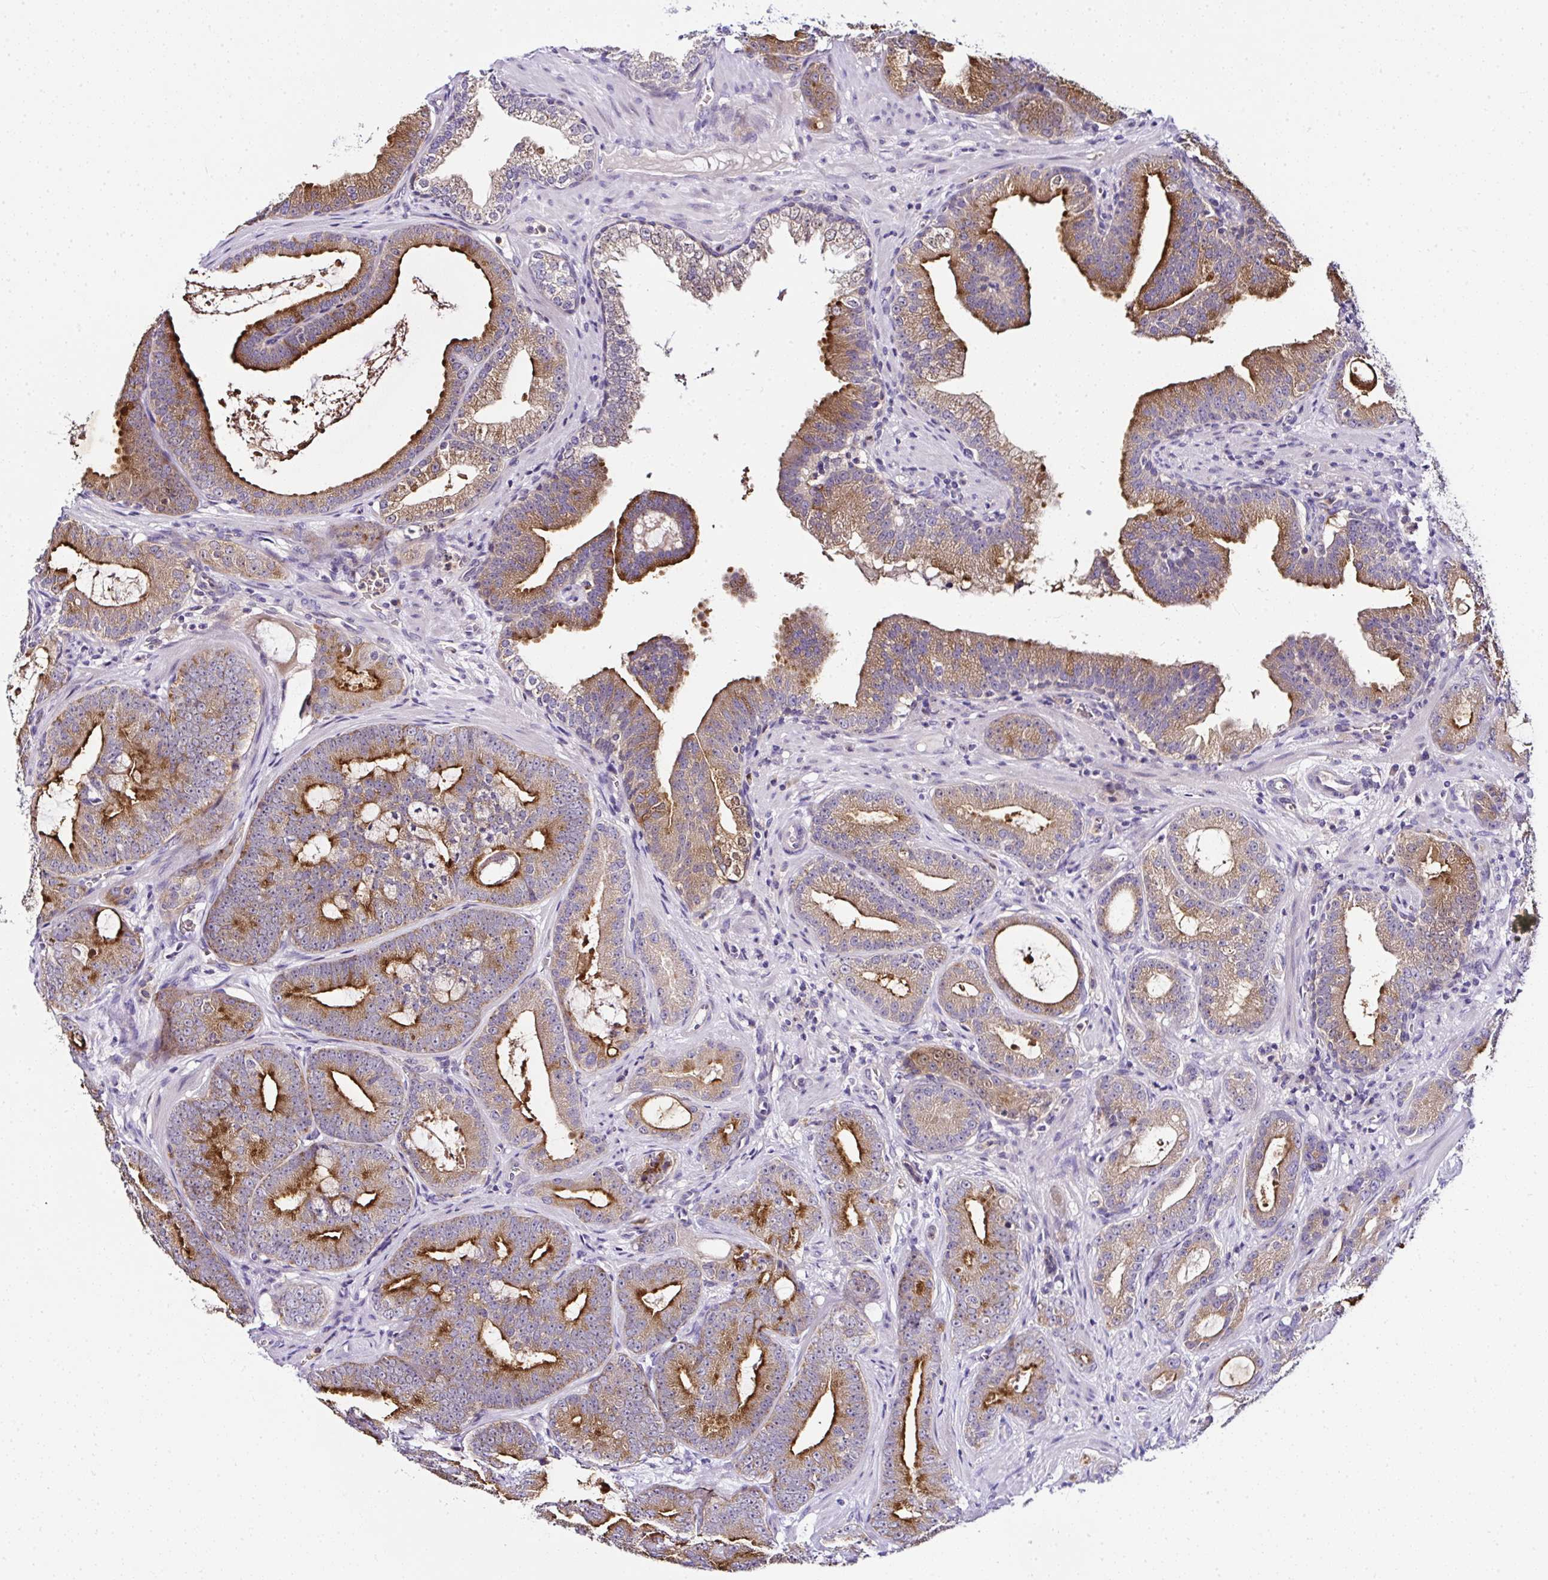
{"staining": {"intensity": "moderate", "quantity": ">75%", "location": "cytoplasmic/membranous"}, "tissue": "prostate cancer", "cell_type": "Tumor cells", "image_type": "cancer", "snomed": [{"axis": "morphology", "description": "Adenocarcinoma, High grade"}, {"axis": "topography", "description": "Prostate"}], "caption": "A brown stain labels moderate cytoplasmic/membranous positivity of a protein in prostate cancer (adenocarcinoma (high-grade)) tumor cells.", "gene": "DEPDC5", "patient": {"sex": "male", "age": 65}}